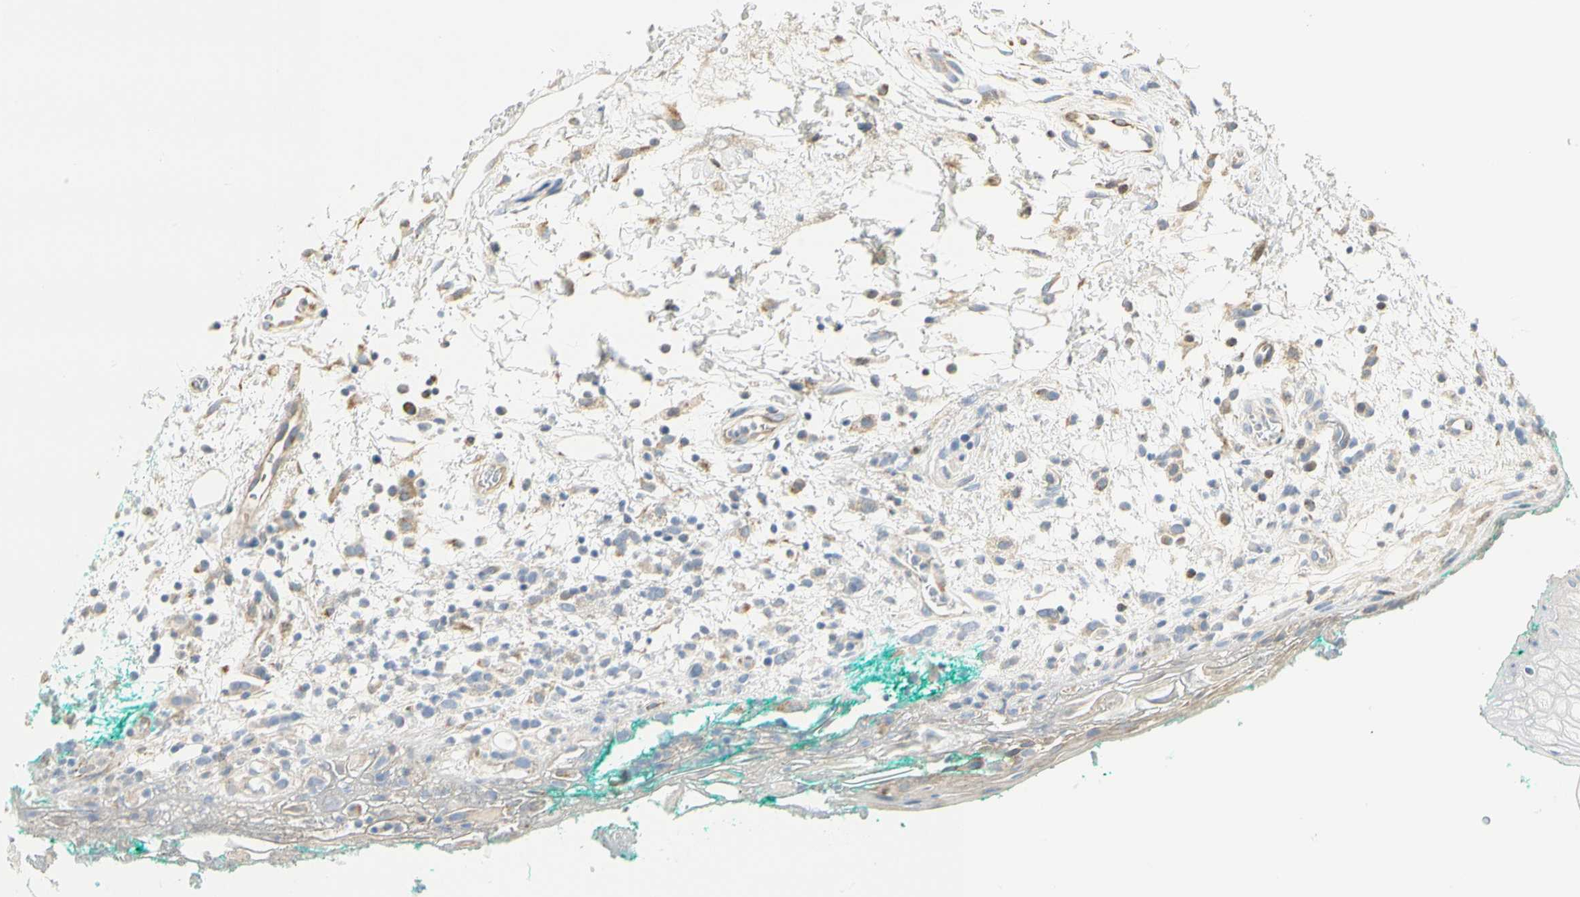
{"staining": {"intensity": "negative", "quantity": "none", "location": "none"}, "tissue": "oral mucosa", "cell_type": "Squamous epithelial cells", "image_type": "normal", "snomed": [{"axis": "morphology", "description": "Normal tissue, NOS"}, {"axis": "topography", "description": "Skeletal muscle"}, {"axis": "topography", "description": "Oral tissue"}, {"axis": "topography", "description": "Peripheral nerve tissue"}], "caption": "Immunohistochemistry of benign human oral mucosa exhibits no staining in squamous epithelial cells. Nuclei are stained in blue.", "gene": "TNFSF11", "patient": {"sex": "female", "age": 84}}